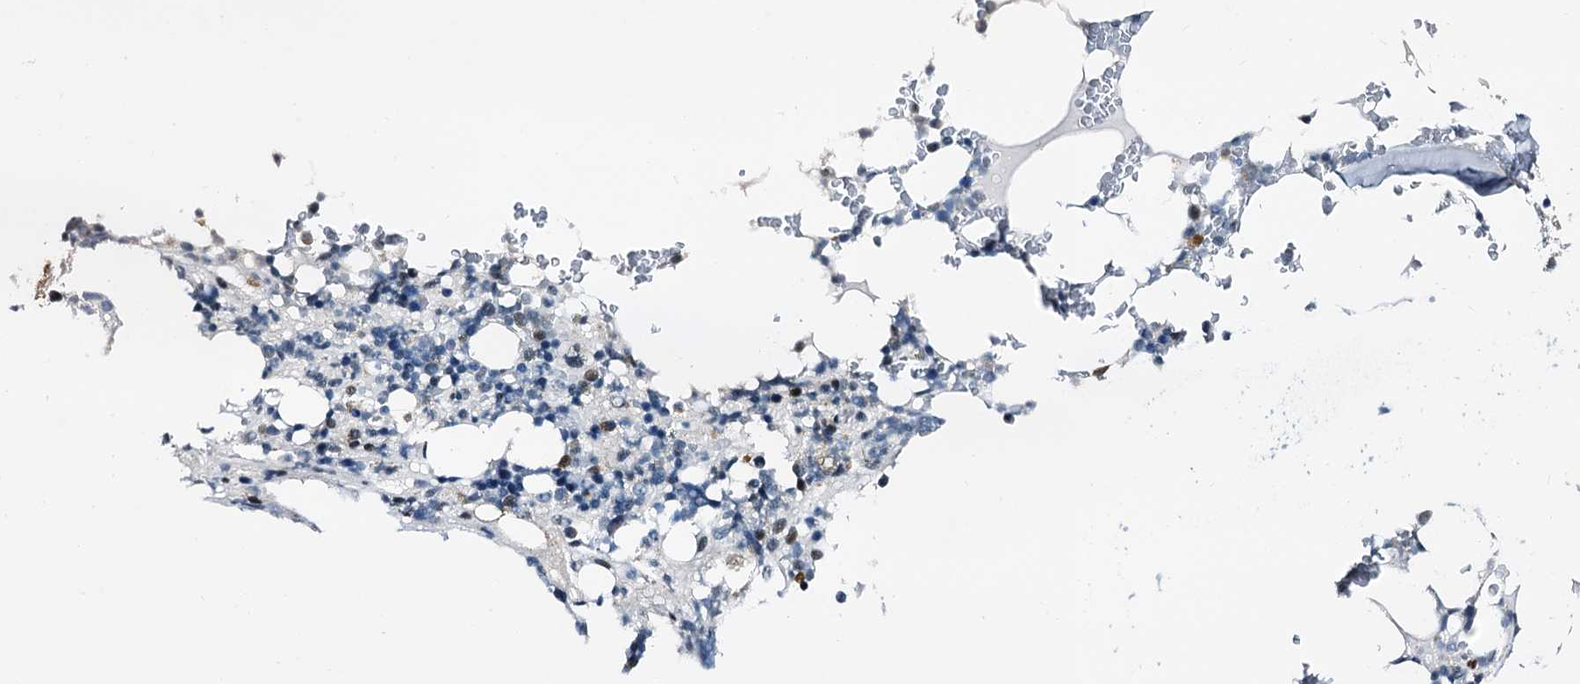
{"staining": {"intensity": "negative", "quantity": "none", "location": "none"}, "tissue": "bone marrow", "cell_type": "Hematopoietic cells", "image_type": "normal", "snomed": [{"axis": "morphology", "description": "Normal tissue, NOS"}, {"axis": "topography", "description": "Bone marrow"}], "caption": "This is a histopathology image of immunohistochemistry (IHC) staining of normal bone marrow, which shows no expression in hematopoietic cells.", "gene": "FAM222A", "patient": {"sex": "male", "age": 58}}